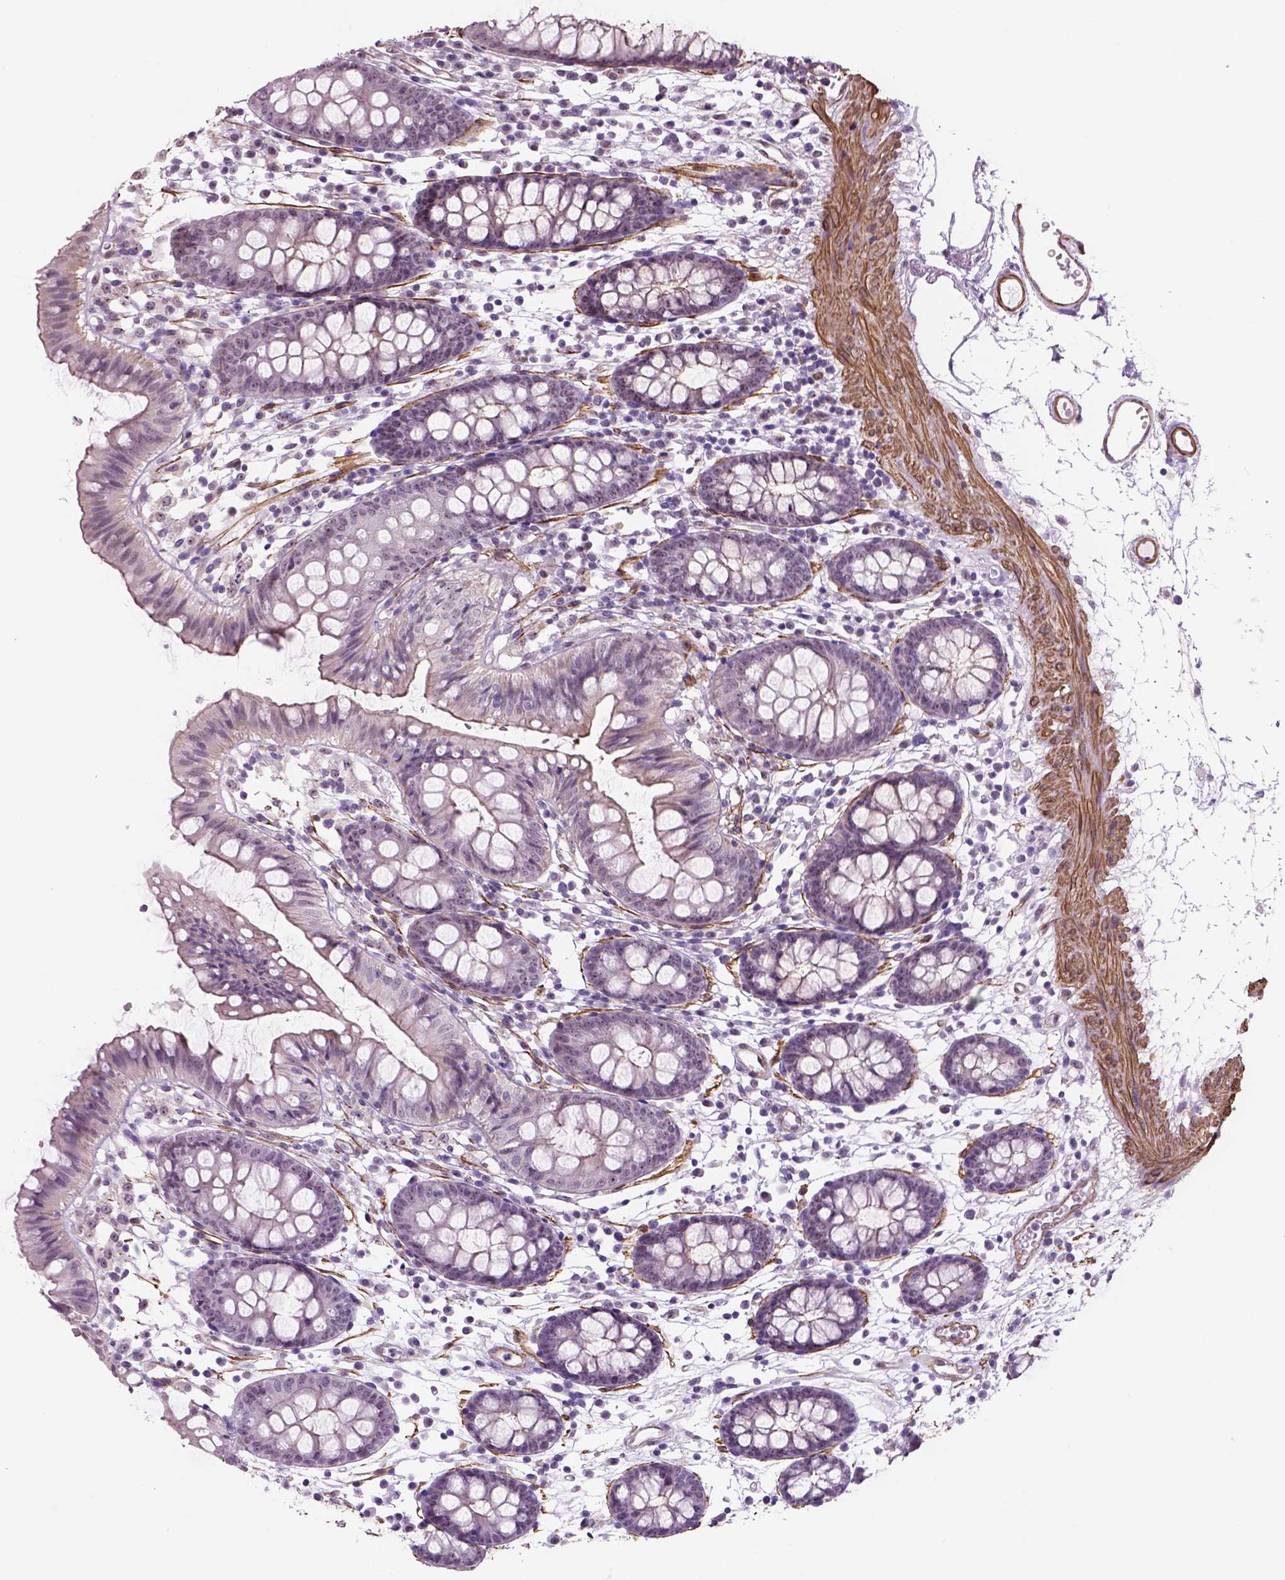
{"staining": {"intensity": "negative", "quantity": "none", "location": "none"}, "tissue": "colon", "cell_type": "Endothelial cells", "image_type": "normal", "snomed": [{"axis": "morphology", "description": "Normal tissue, NOS"}, {"axis": "topography", "description": "Colon"}], "caption": "IHC micrograph of benign colon: colon stained with DAB reveals no significant protein expression in endothelial cells.", "gene": "RRS1", "patient": {"sex": "female", "age": 84}}